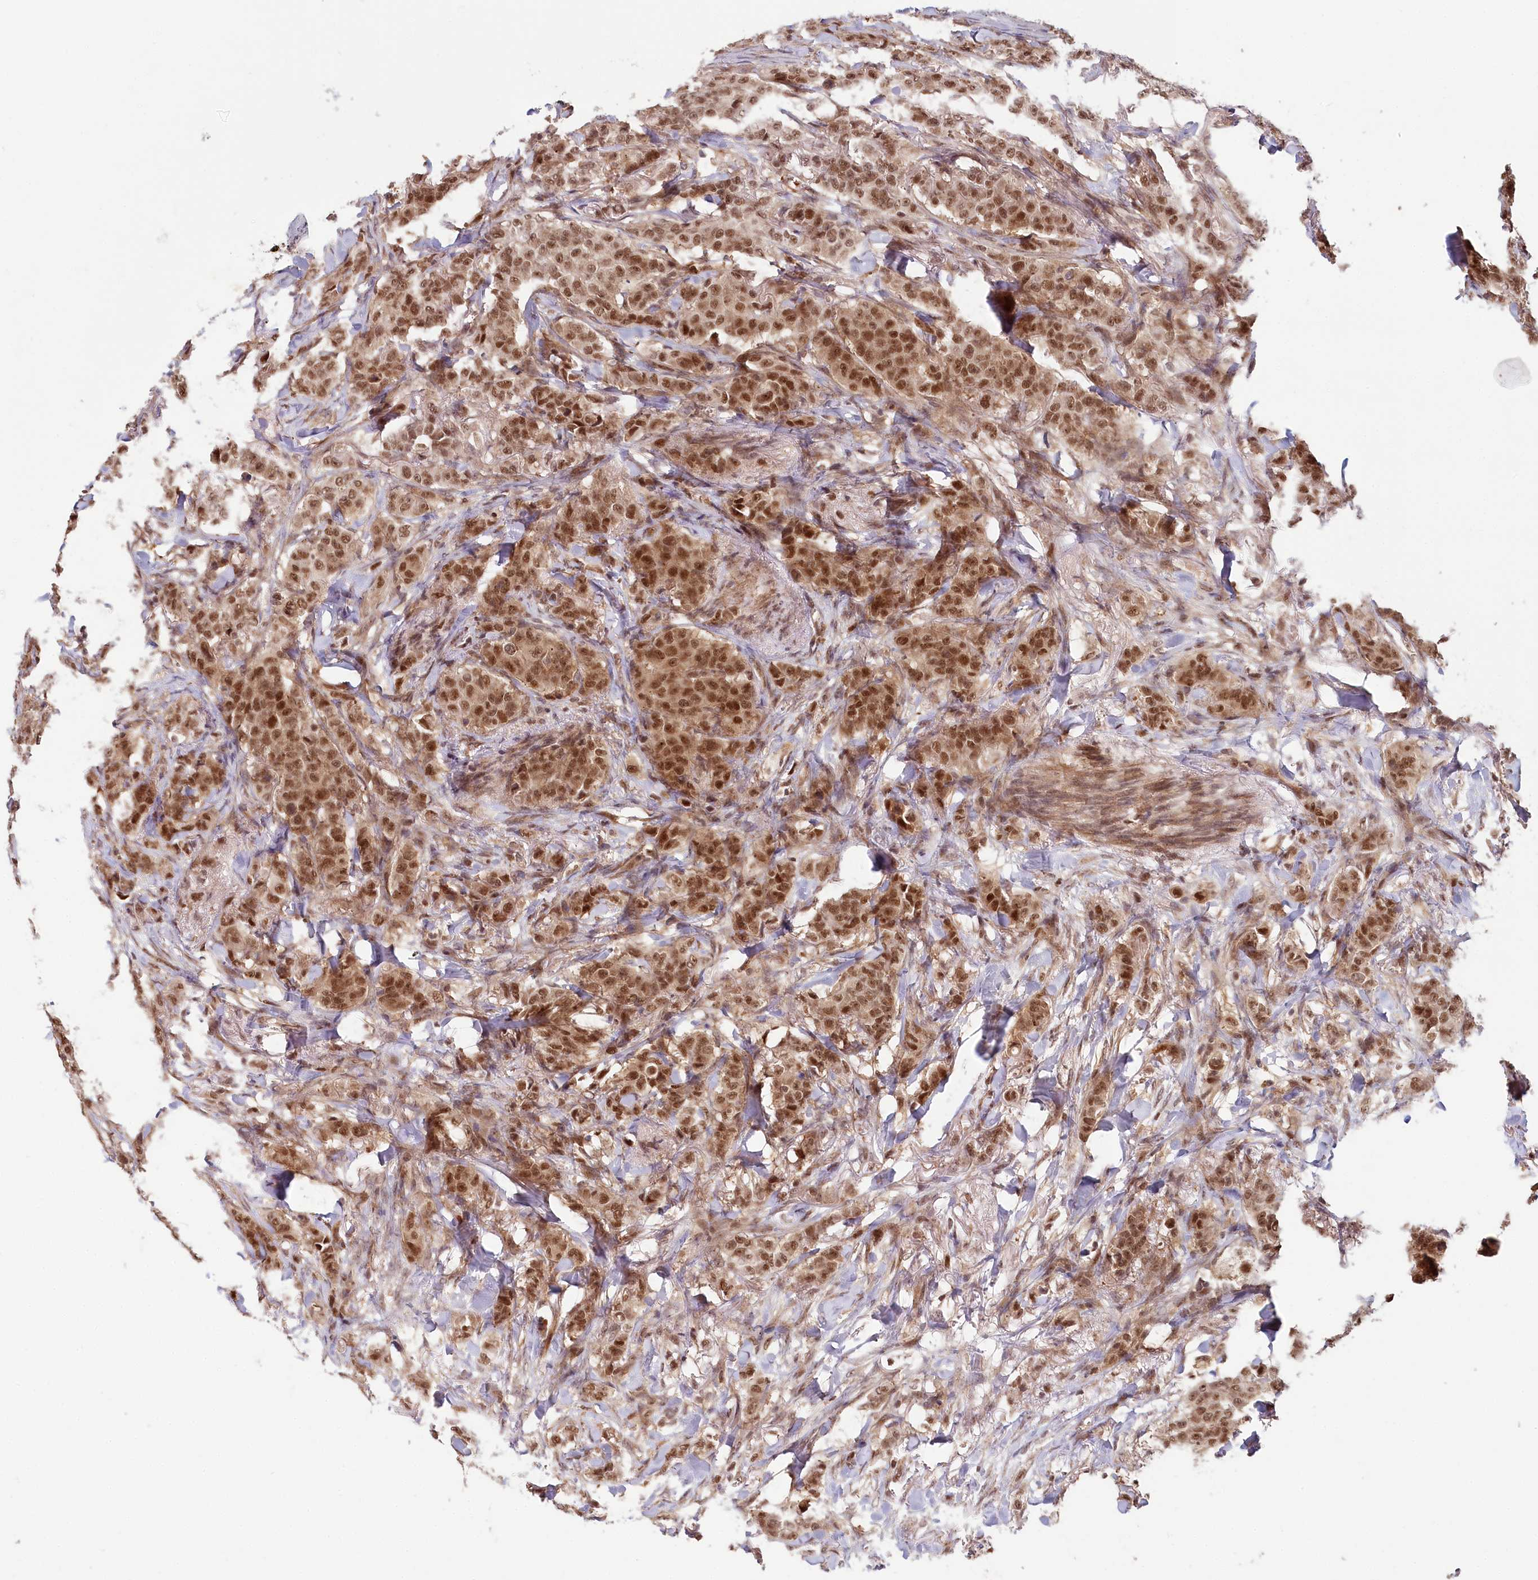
{"staining": {"intensity": "moderate", "quantity": ">75%", "location": "nuclear"}, "tissue": "breast cancer", "cell_type": "Tumor cells", "image_type": "cancer", "snomed": [{"axis": "morphology", "description": "Duct carcinoma"}, {"axis": "topography", "description": "Breast"}], "caption": "Protein staining of infiltrating ductal carcinoma (breast) tissue reveals moderate nuclear expression in about >75% of tumor cells.", "gene": "WAPL", "patient": {"sex": "female", "age": 40}}